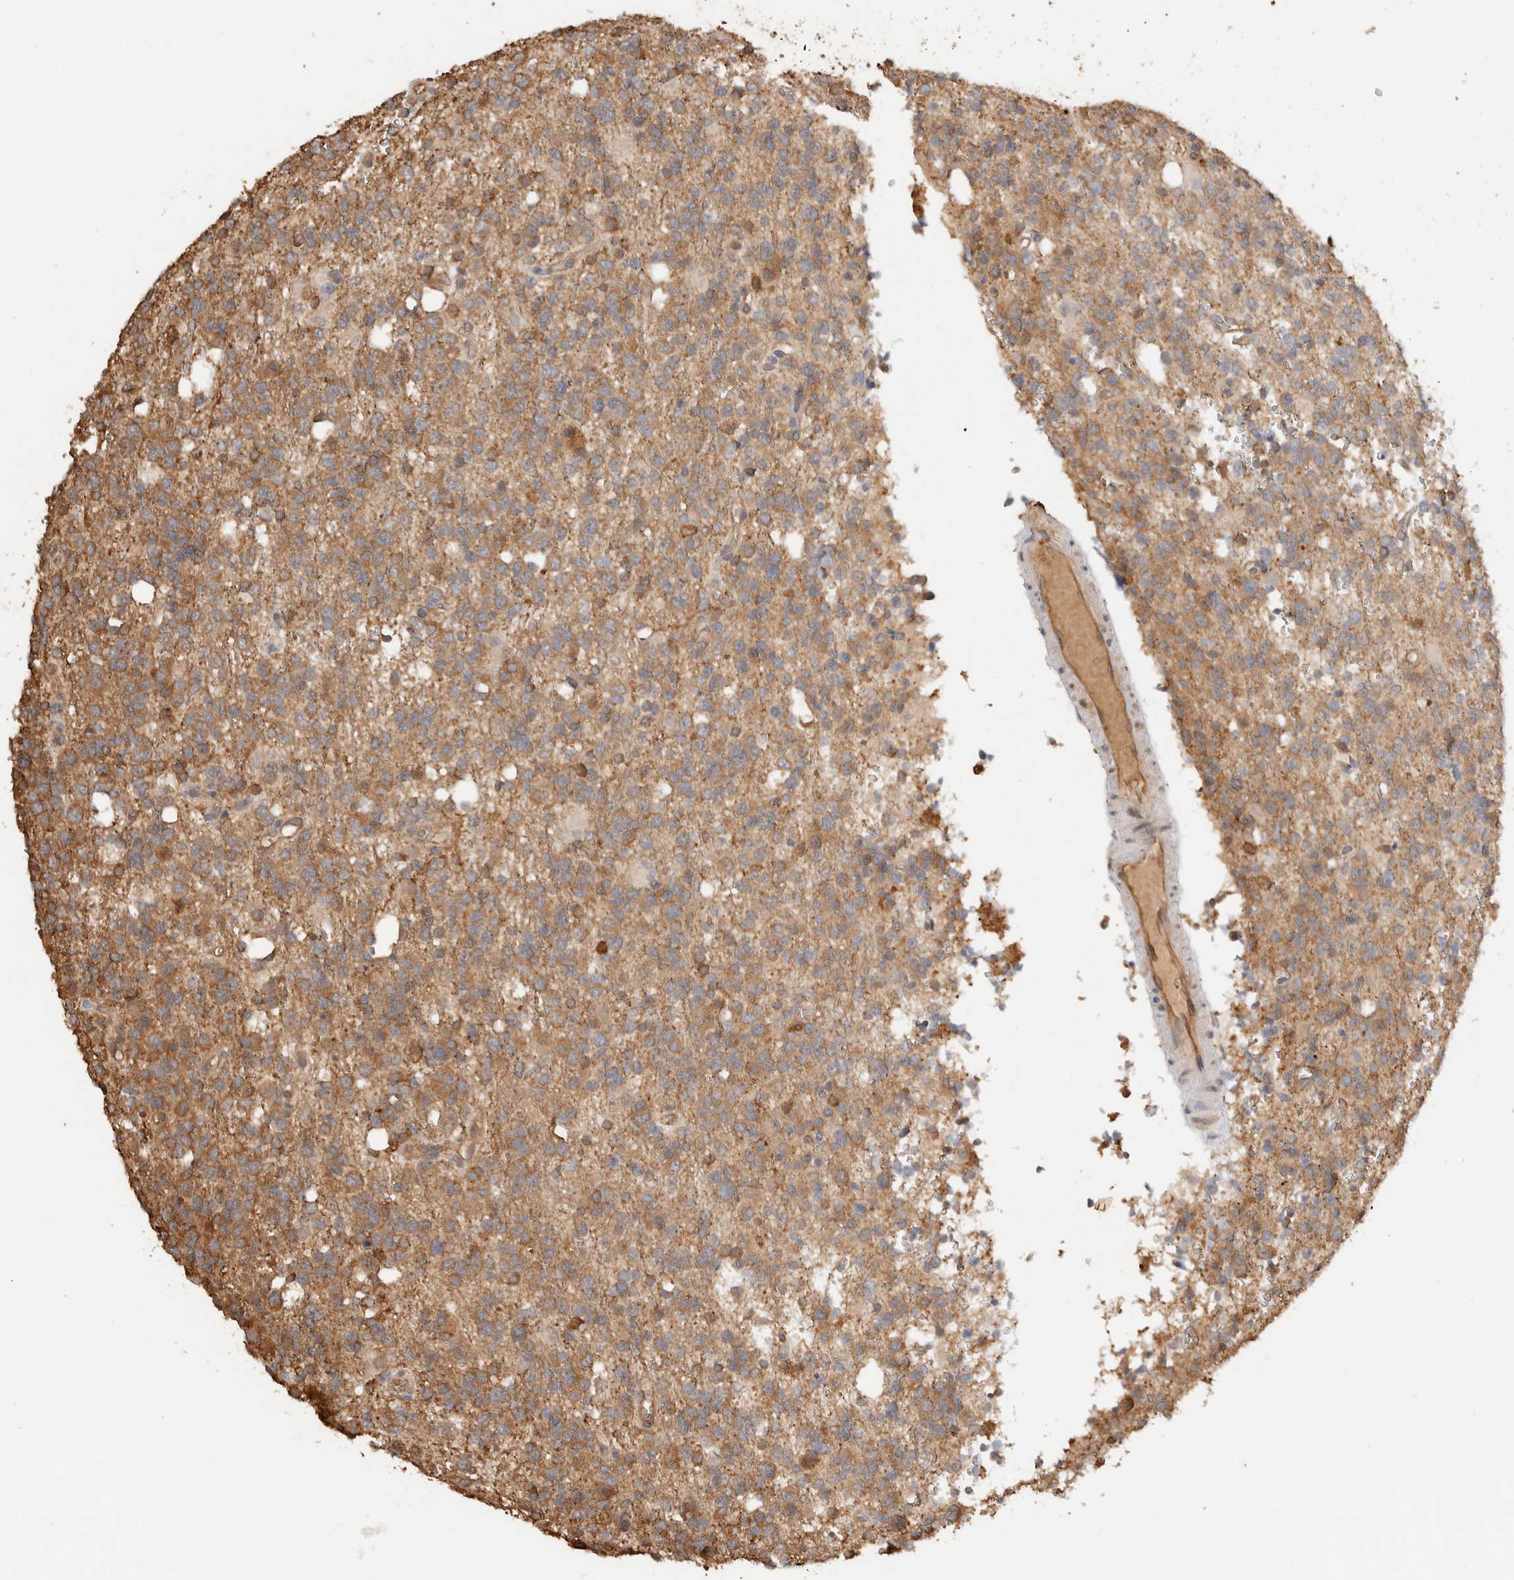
{"staining": {"intensity": "moderate", "quantity": ">75%", "location": "cytoplasmic/membranous"}, "tissue": "glioma", "cell_type": "Tumor cells", "image_type": "cancer", "snomed": [{"axis": "morphology", "description": "Glioma, malignant, High grade"}, {"axis": "topography", "description": "Brain"}], "caption": "High-grade glioma (malignant) tissue shows moderate cytoplasmic/membranous positivity in approximately >75% of tumor cells, visualized by immunohistochemistry.", "gene": "YWHAH", "patient": {"sex": "female", "age": 62}}